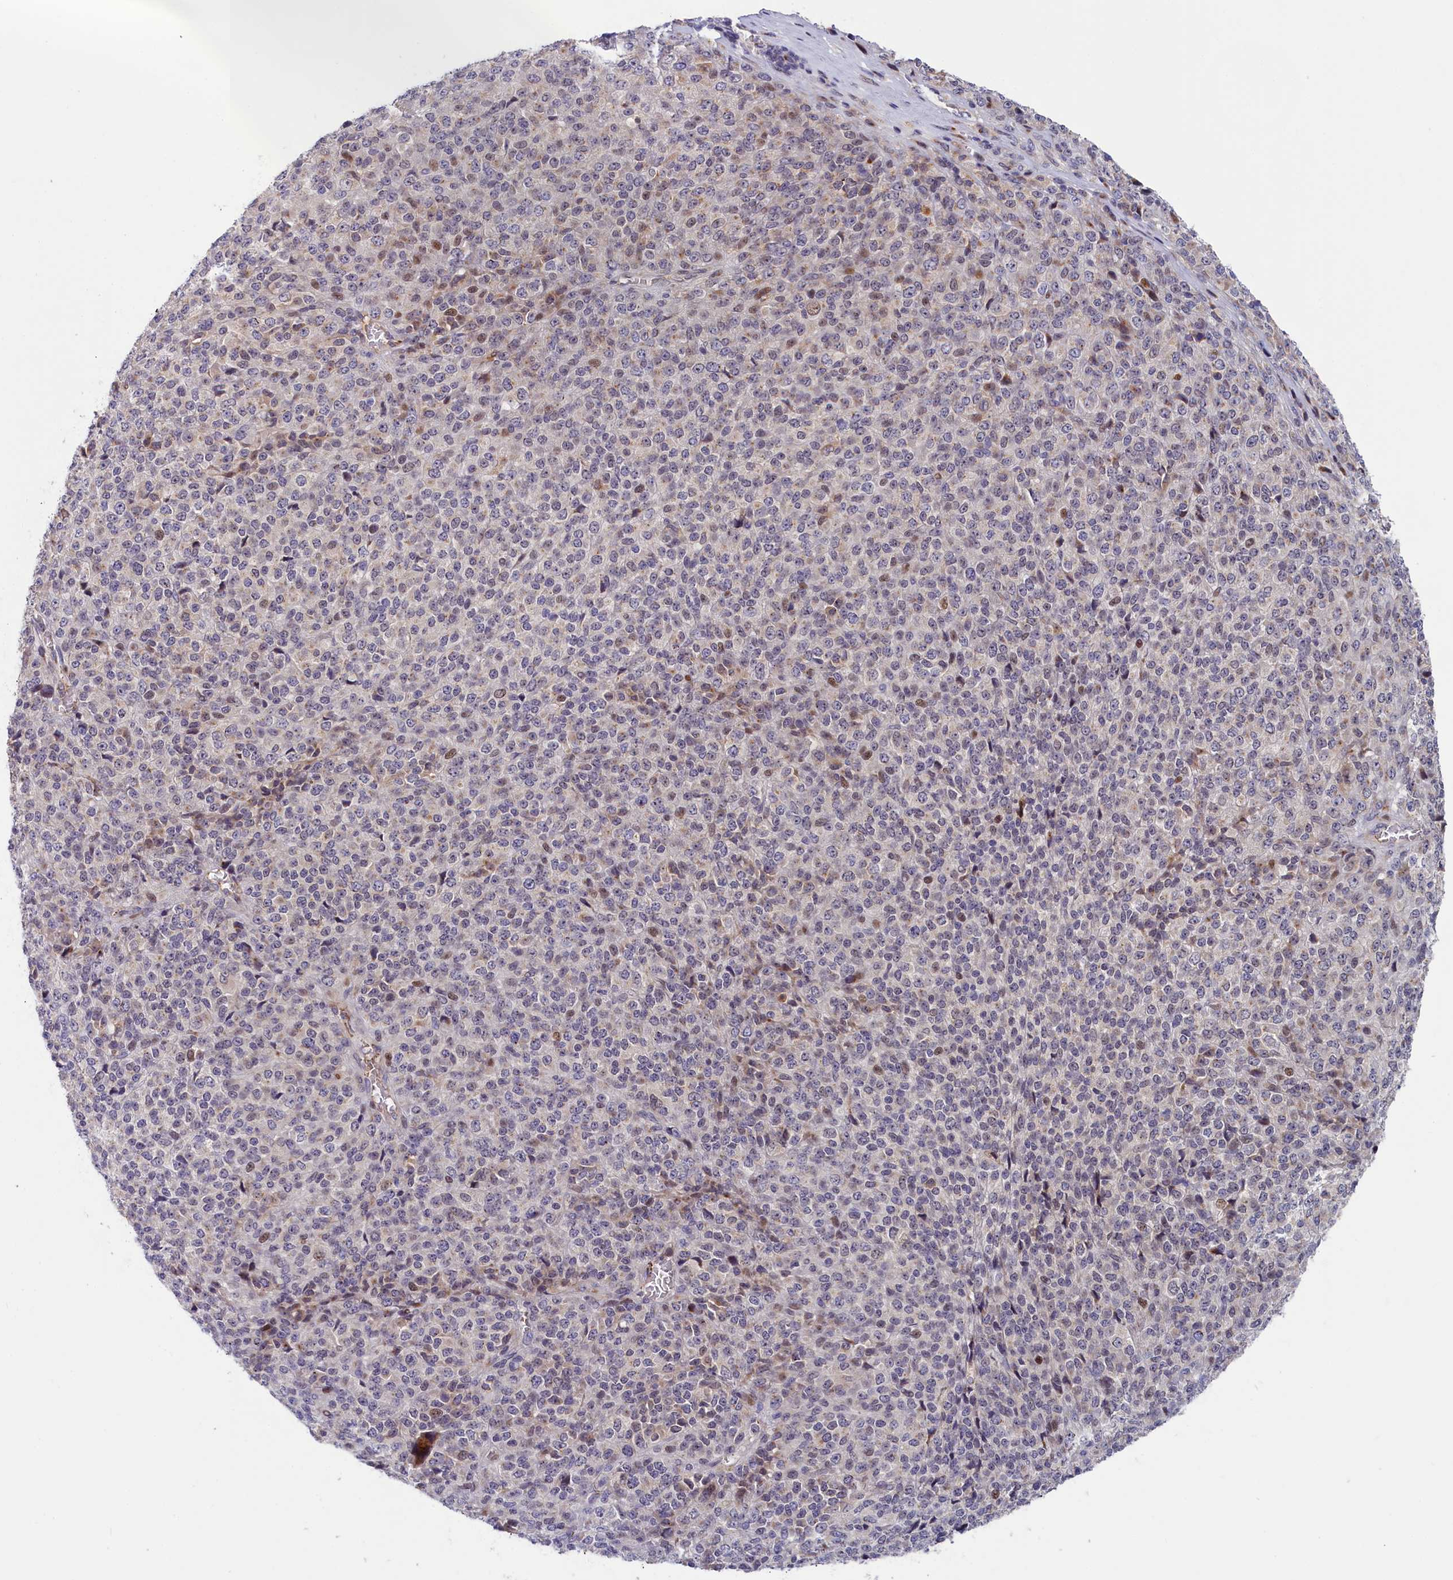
{"staining": {"intensity": "negative", "quantity": "none", "location": "none"}, "tissue": "melanoma", "cell_type": "Tumor cells", "image_type": "cancer", "snomed": [{"axis": "morphology", "description": "Malignant melanoma, Metastatic site"}, {"axis": "topography", "description": "Brain"}], "caption": "This histopathology image is of malignant melanoma (metastatic site) stained with immunohistochemistry to label a protein in brown with the nuclei are counter-stained blue. There is no positivity in tumor cells.", "gene": "CHST12", "patient": {"sex": "female", "age": 56}}